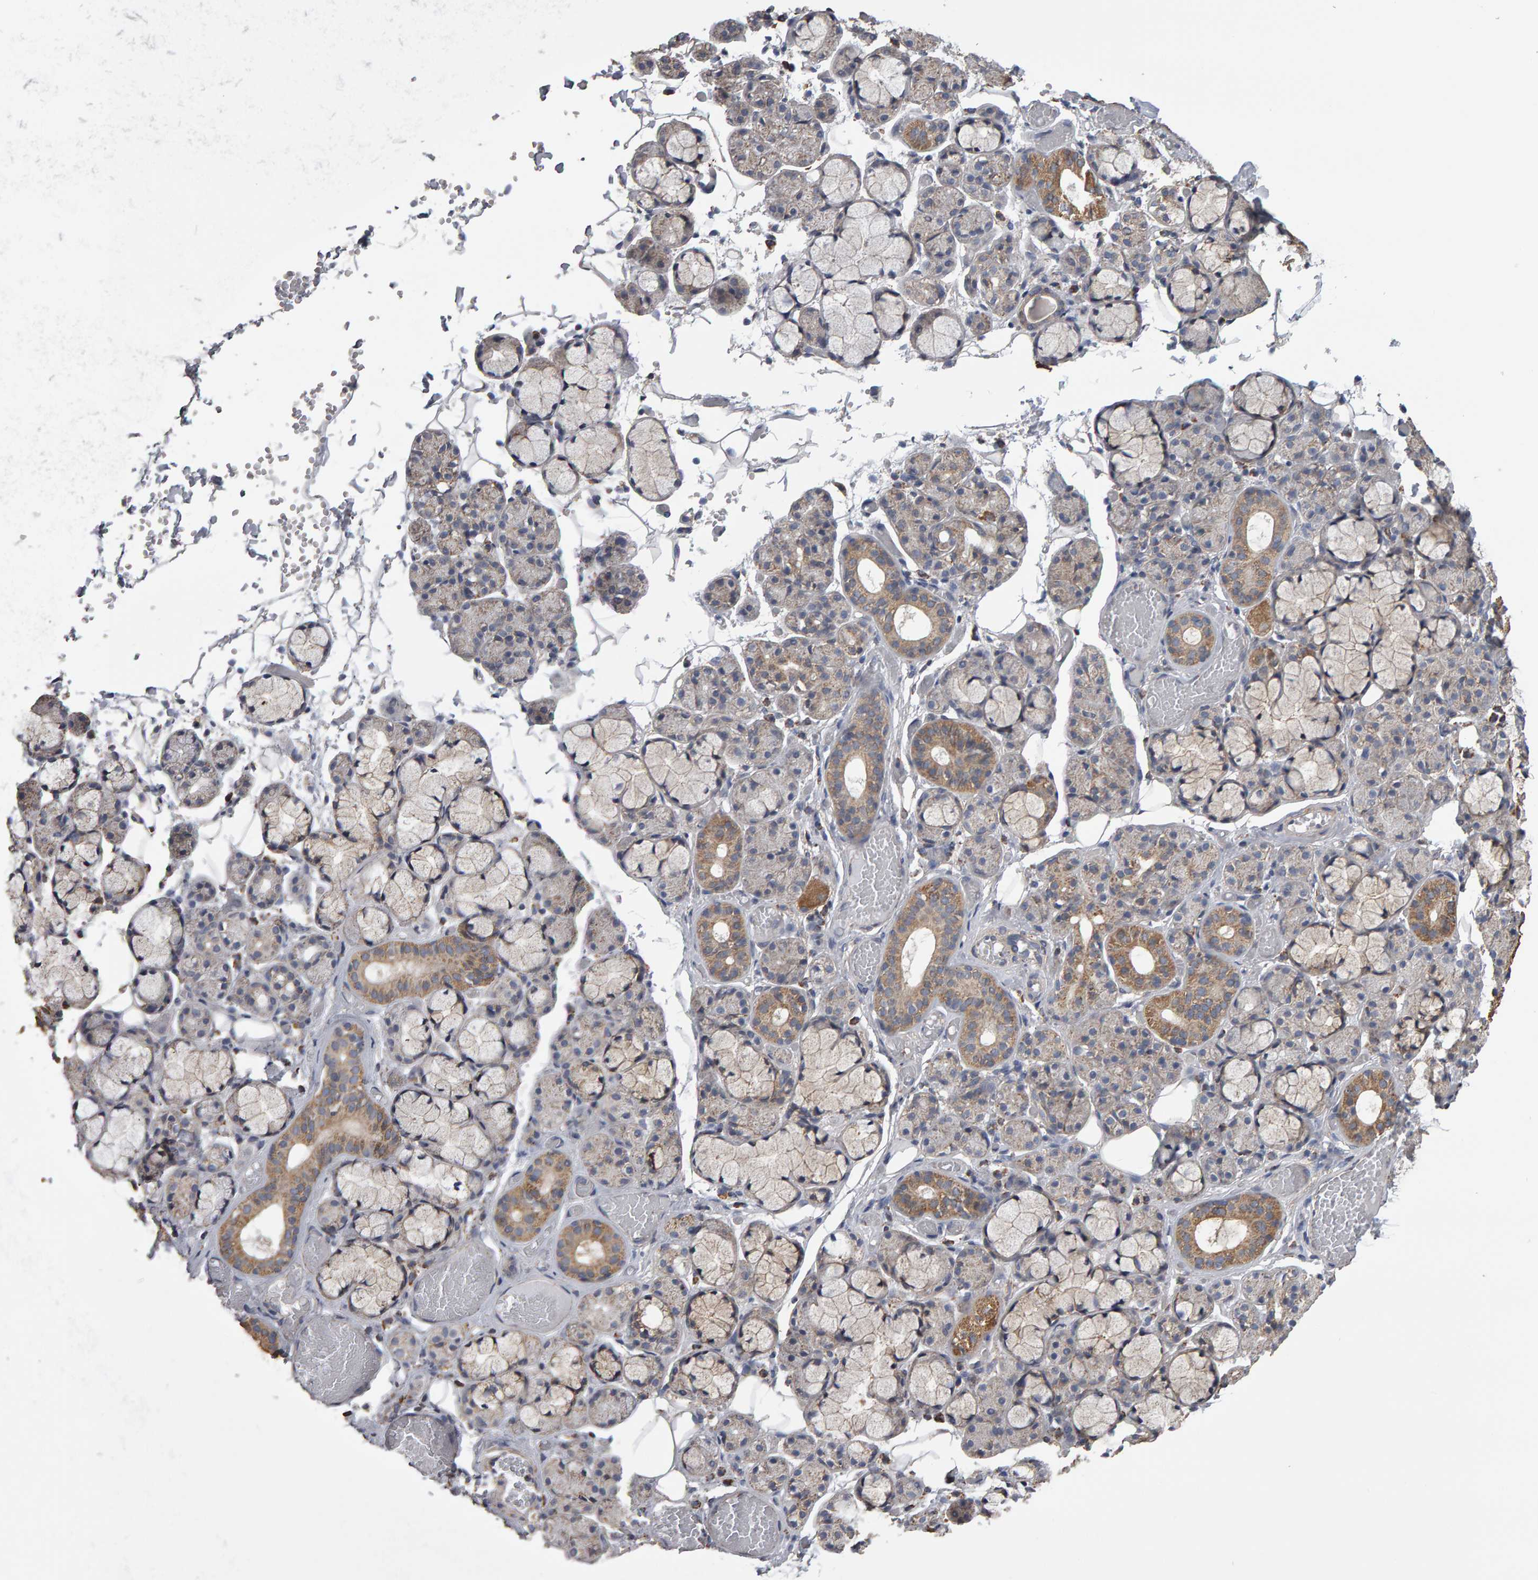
{"staining": {"intensity": "moderate", "quantity": "<25%", "location": "cytoplasmic/membranous"}, "tissue": "salivary gland", "cell_type": "Glandular cells", "image_type": "normal", "snomed": [{"axis": "morphology", "description": "Normal tissue, NOS"}, {"axis": "topography", "description": "Salivary gland"}], "caption": "Moderate cytoplasmic/membranous staining for a protein is seen in about <25% of glandular cells of unremarkable salivary gland using IHC.", "gene": "TOM1L1", "patient": {"sex": "male", "age": 63}}